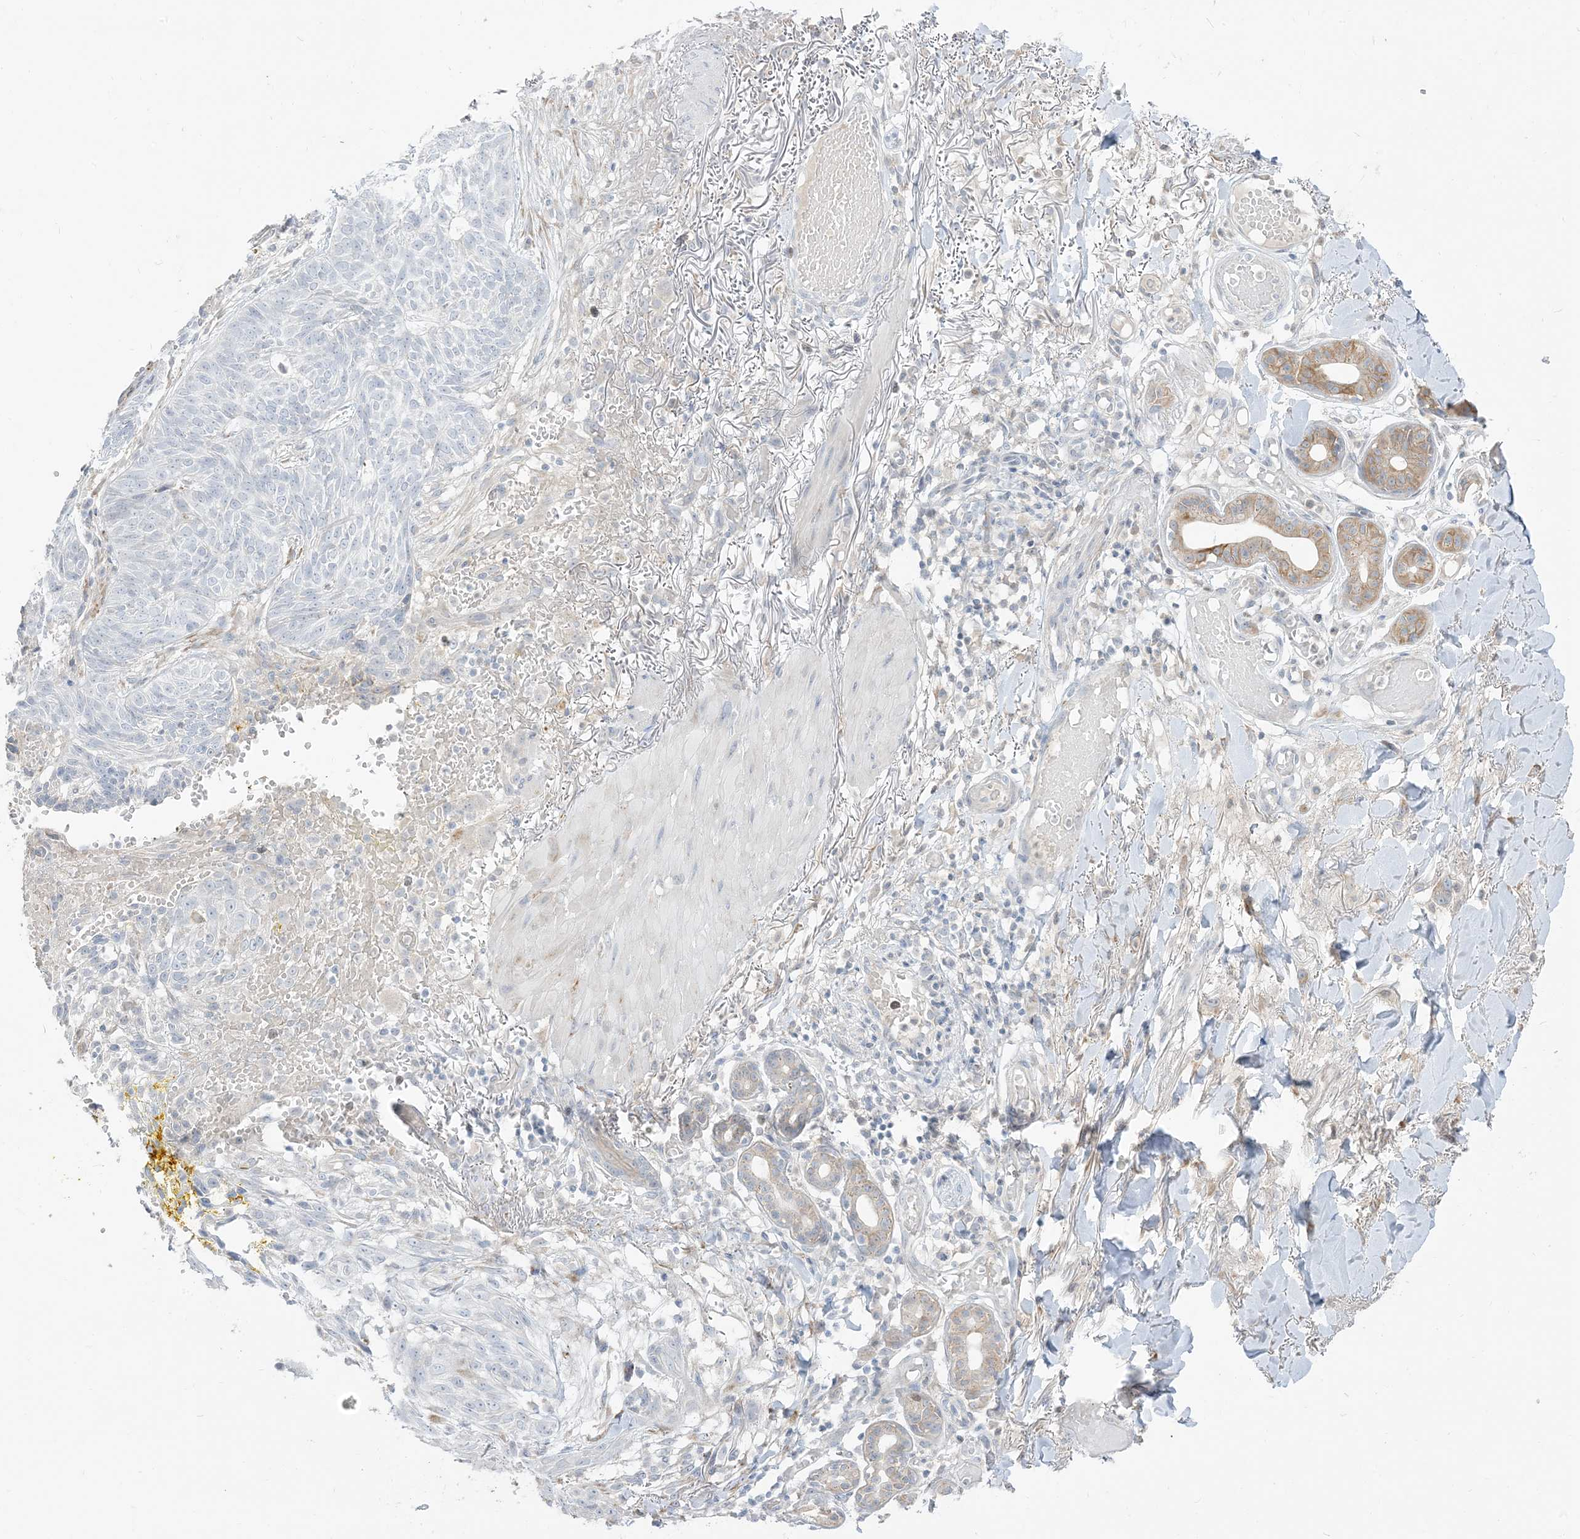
{"staining": {"intensity": "negative", "quantity": "none", "location": "none"}, "tissue": "skin cancer", "cell_type": "Tumor cells", "image_type": "cancer", "snomed": [{"axis": "morphology", "description": "Basal cell carcinoma"}, {"axis": "topography", "description": "Skin"}], "caption": "Tumor cells show no significant protein staining in basal cell carcinoma (skin).", "gene": "LOXL3", "patient": {"sex": "male", "age": 85}}